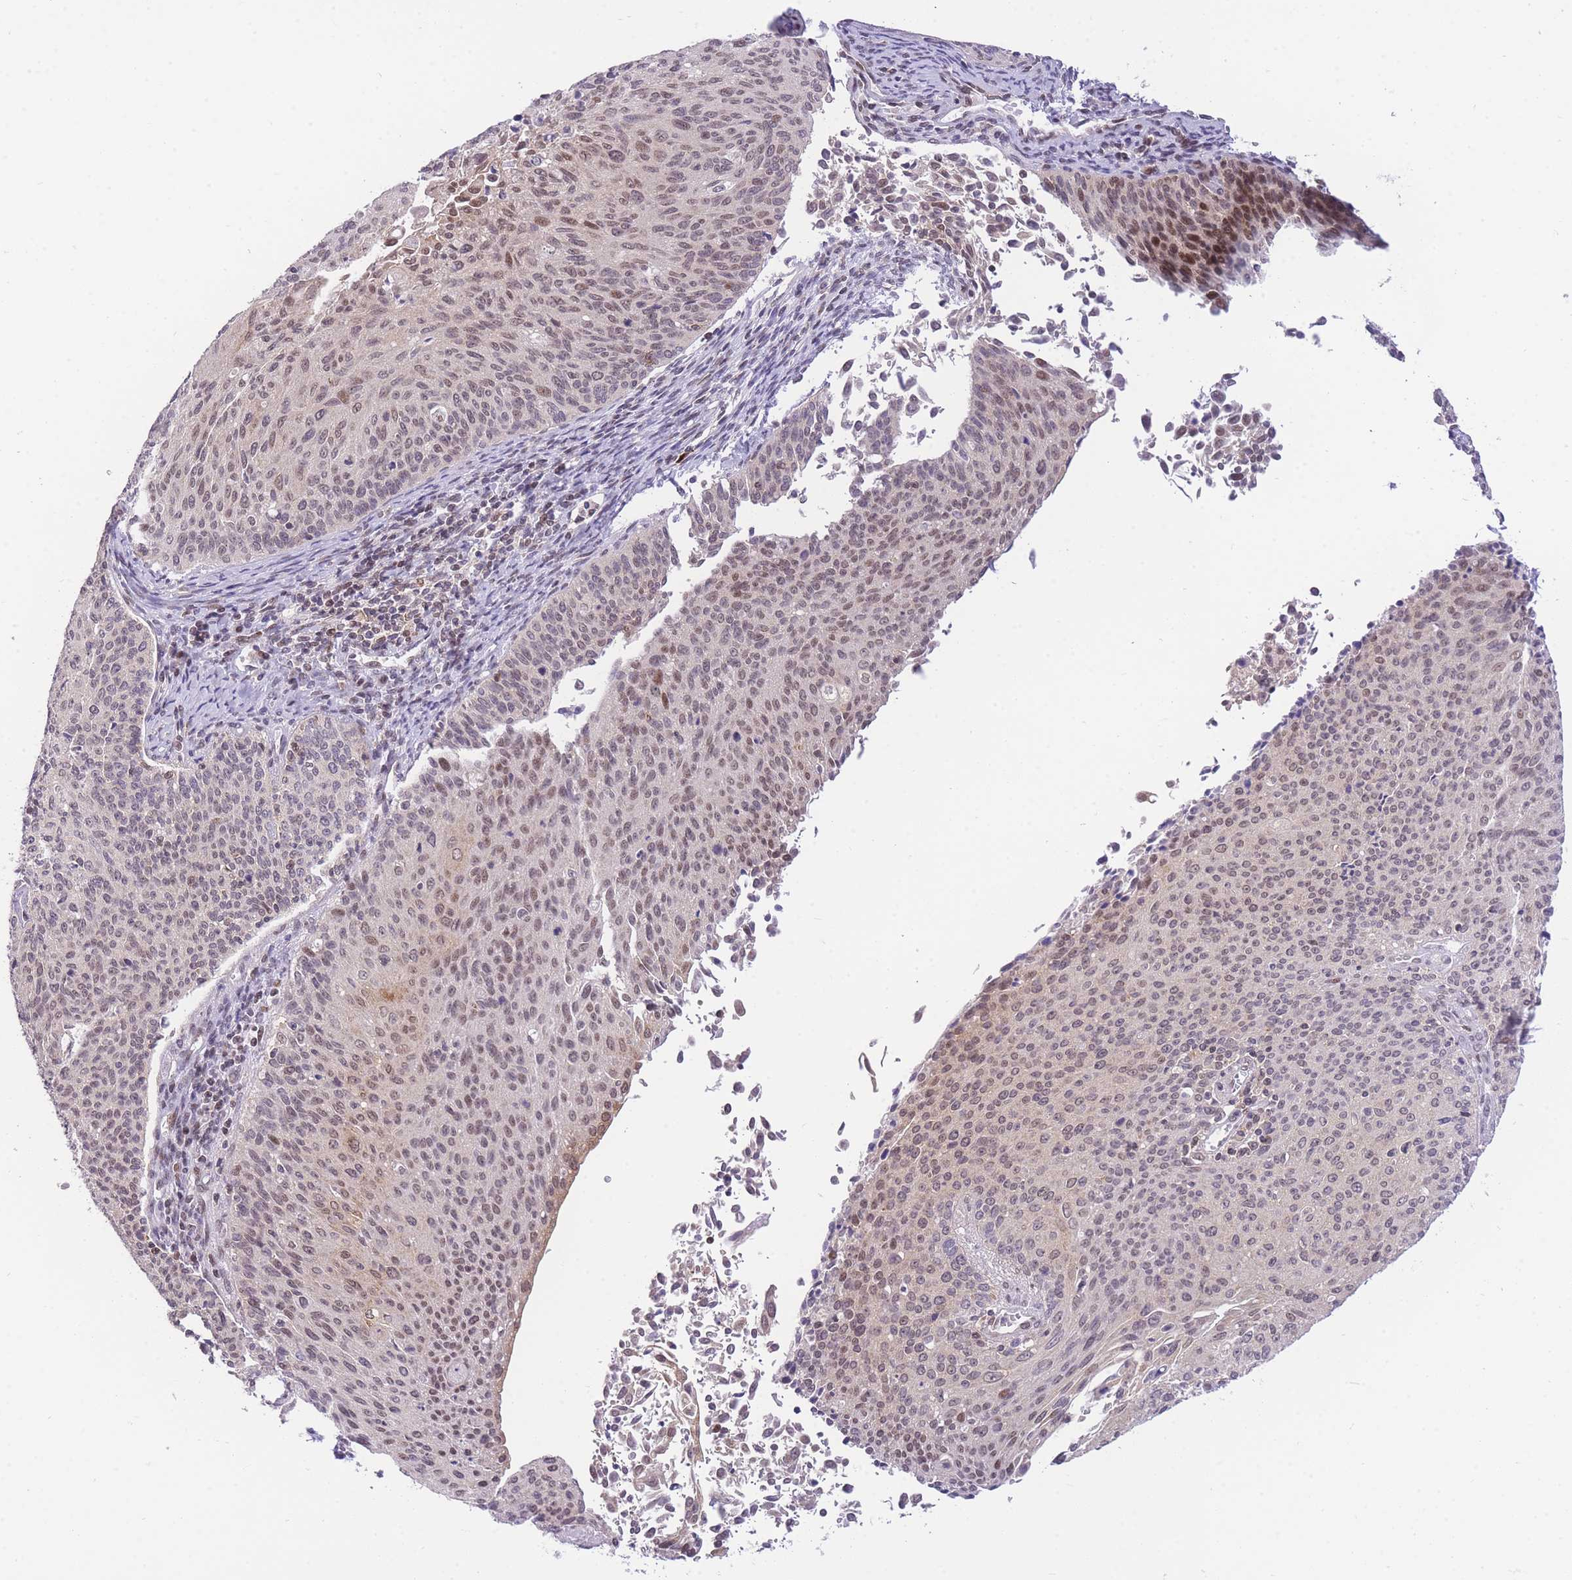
{"staining": {"intensity": "weak", "quantity": "<25%", "location": "nuclear"}, "tissue": "cervical cancer", "cell_type": "Tumor cells", "image_type": "cancer", "snomed": [{"axis": "morphology", "description": "Squamous cell carcinoma, NOS"}, {"axis": "topography", "description": "Cervix"}], "caption": "Immunohistochemistry of human squamous cell carcinoma (cervical) shows no expression in tumor cells. (Immunohistochemistry, brightfield microscopy, high magnification).", "gene": "STK39", "patient": {"sex": "female", "age": 55}}